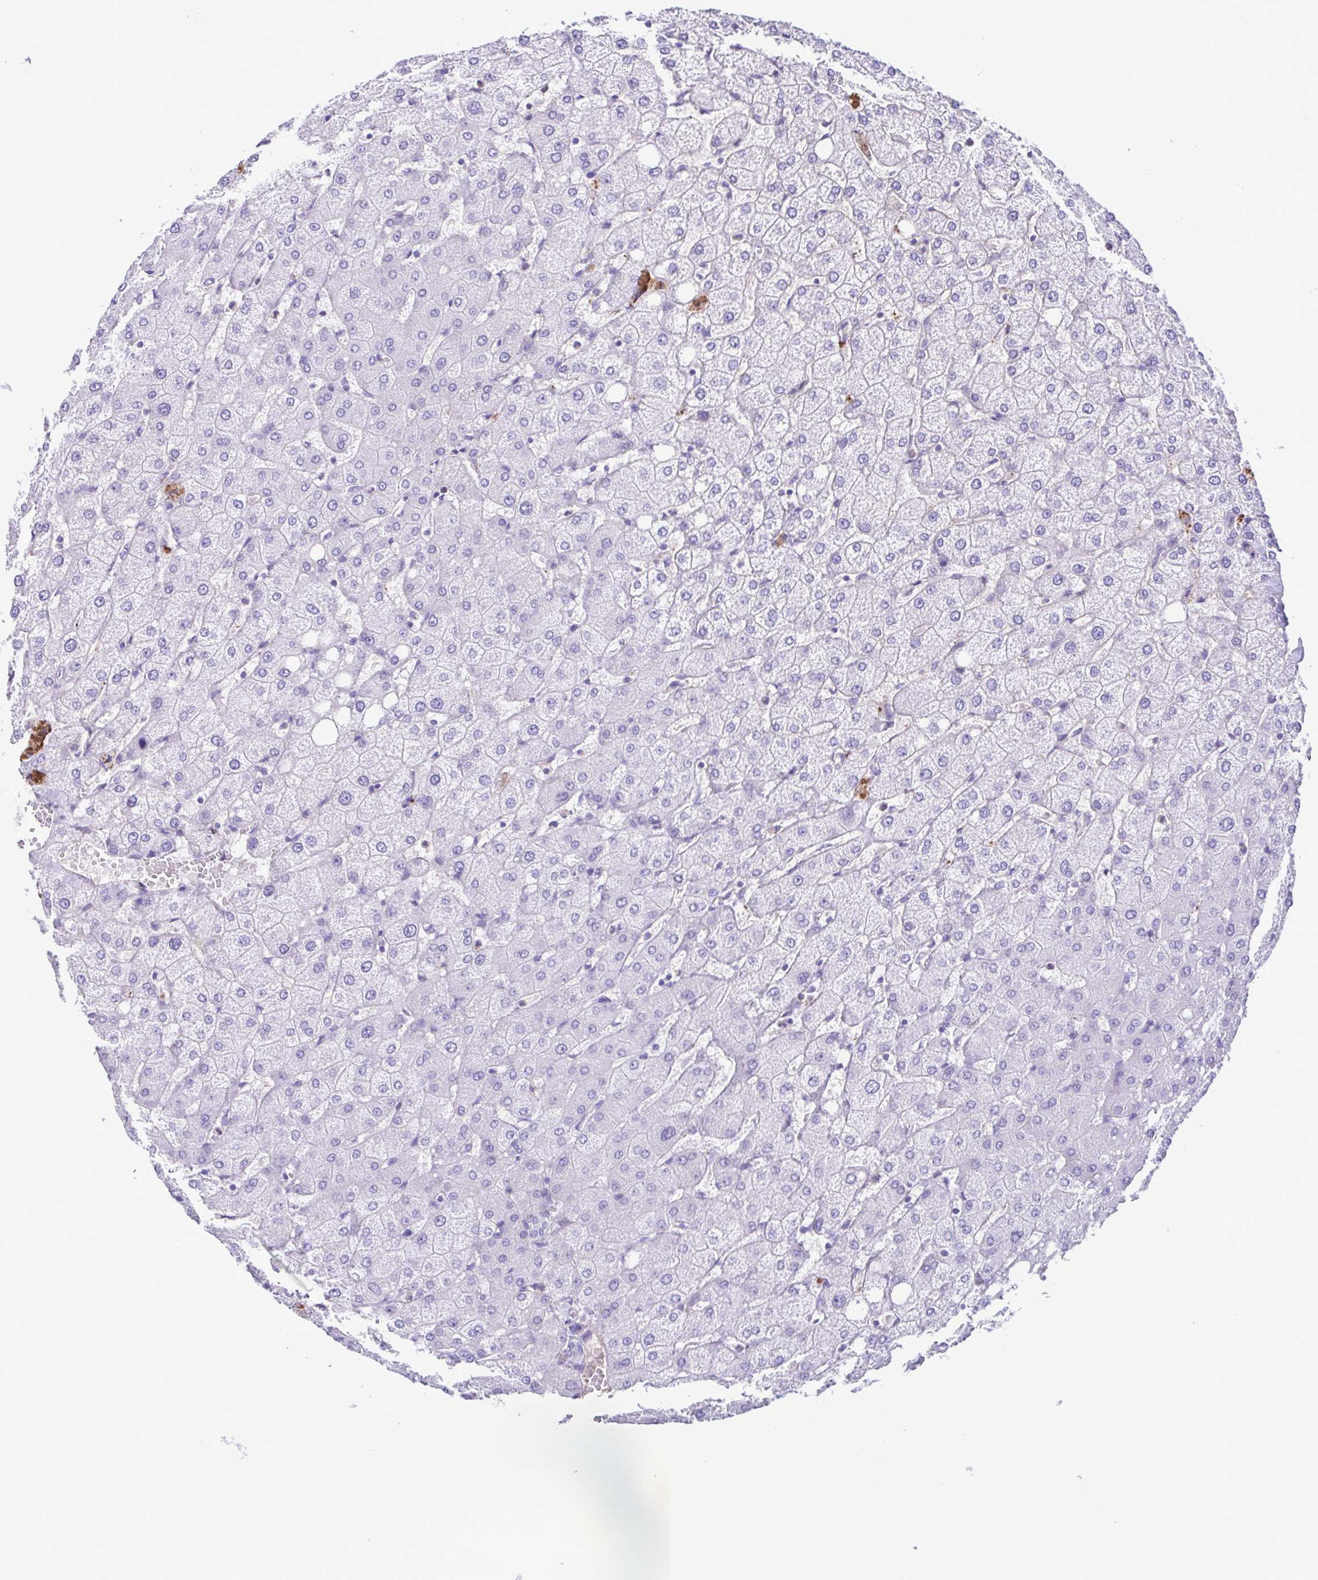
{"staining": {"intensity": "negative", "quantity": "none", "location": "none"}, "tissue": "liver", "cell_type": "Cholangiocytes", "image_type": "normal", "snomed": [{"axis": "morphology", "description": "Normal tissue, NOS"}, {"axis": "topography", "description": "Liver"}], "caption": "This is a photomicrograph of IHC staining of unremarkable liver, which shows no positivity in cholangiocytes.", "gene": "CYP11B1", "patient": {"sex": "female", "age": 54}}